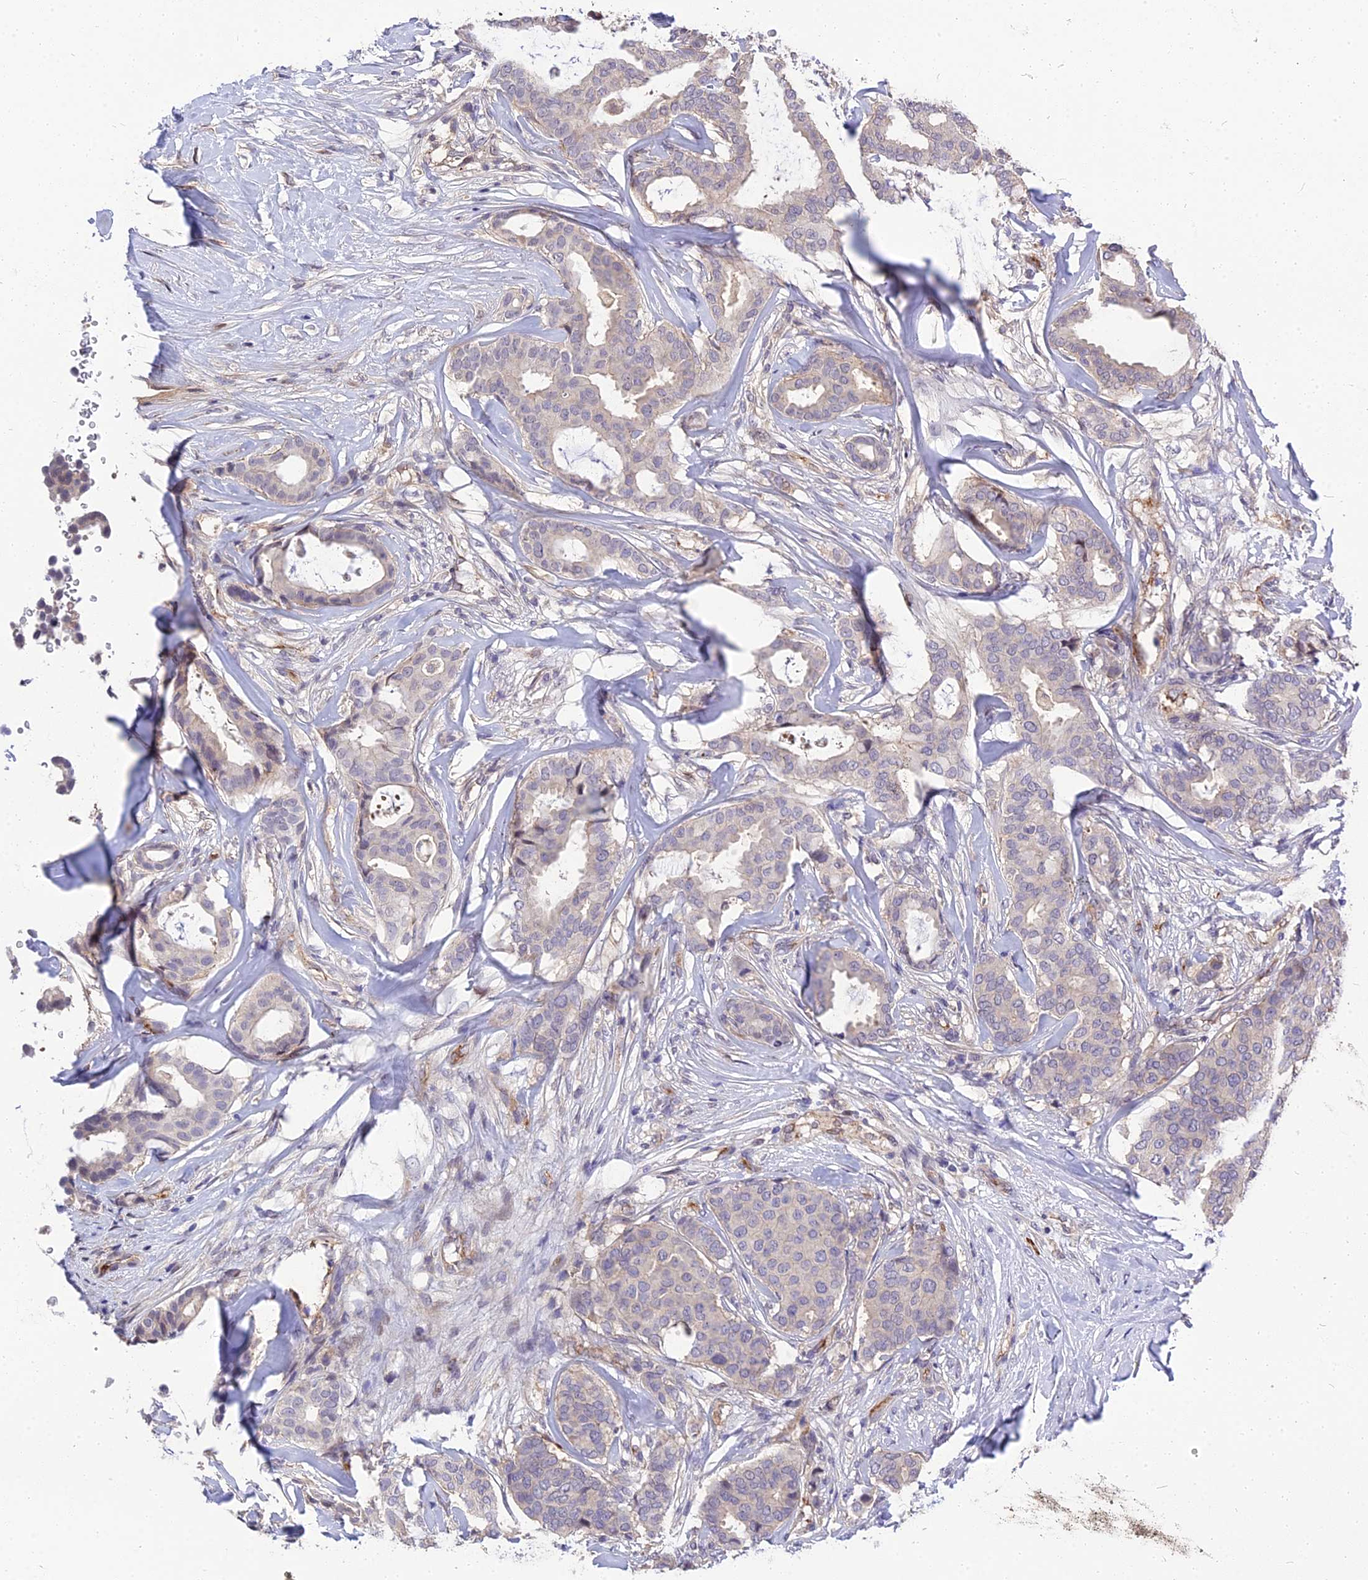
{"staining": {"intensity": "negative", "quantity": "none", "location": "none"}, "tissue": "breast cancer", "cell_type": "Tumor cells", "image_type": "cancer", "snomed": [{"axis": "morphology", "description": "Duct carcinoma"}, {"axis": "topography", "description": "Breast"}], "caption": "This is a photomicrograph of immunohistochemistry (IHC) staining of breast cancer (invasive ductal carcinoma), which shows no staining in tumor cells.", "gene": "MFSD2A", "patient": {"sex": "female", "age": 75}}